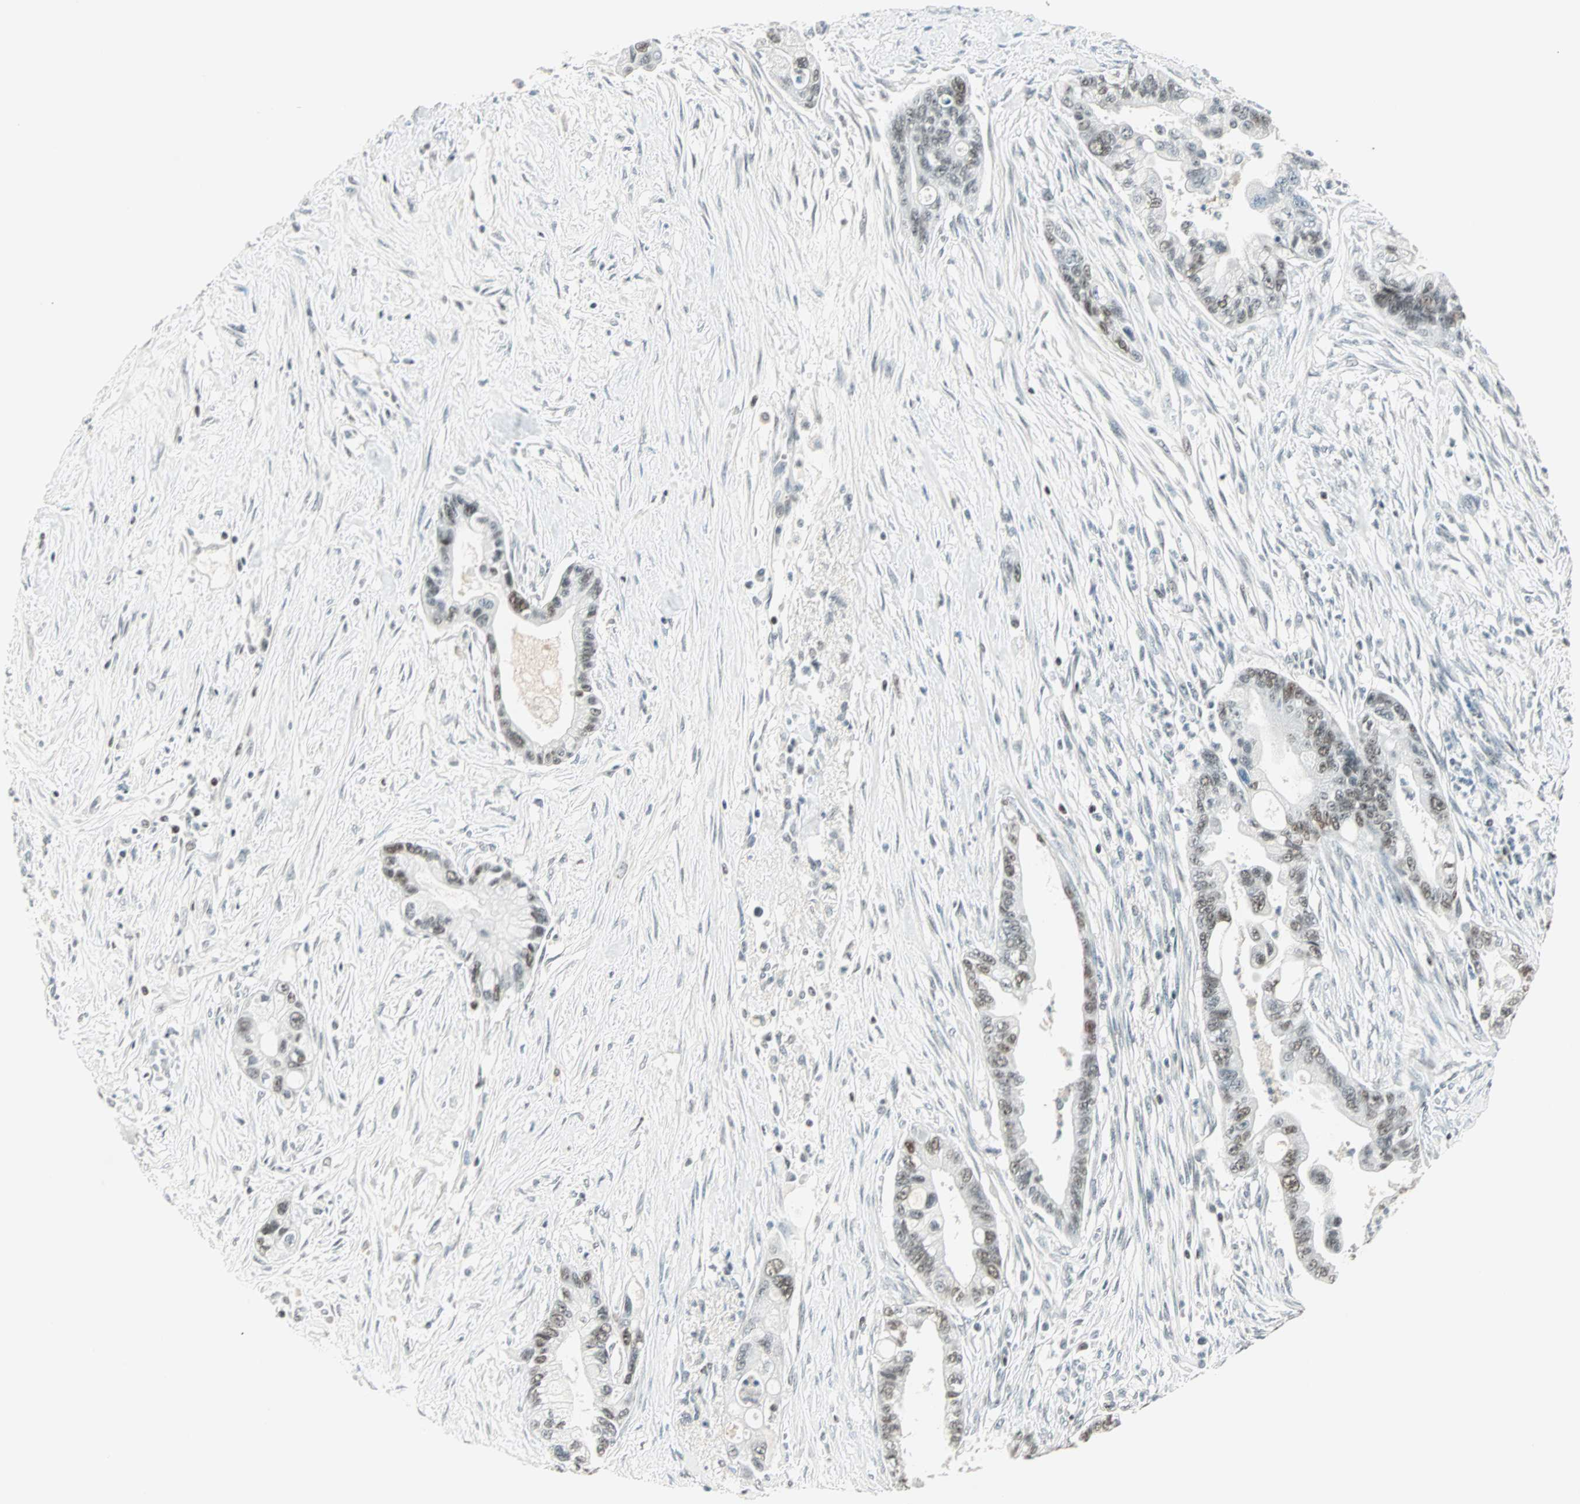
{"staining": {"intensity": "weak", "quantity": ">75%", "location": "none"}, "tissue": "pancreatic cancer", "cell_type": "Tumor cells", "image_type": "cancer", "snomed": [{"axis": "morphology", "description": "Adenocarcinoma, NOS"}, {"axis": "topography", "description": "Pancreas"}], "caption": "Approximately >75% of tumor cells in pancreatic adenocarcinoma reveal weak None protein positivity as visualized by brown immunohistochemical staining.", "gene": "SIN3A", "patient": {"sex": "male", "age": 70}}